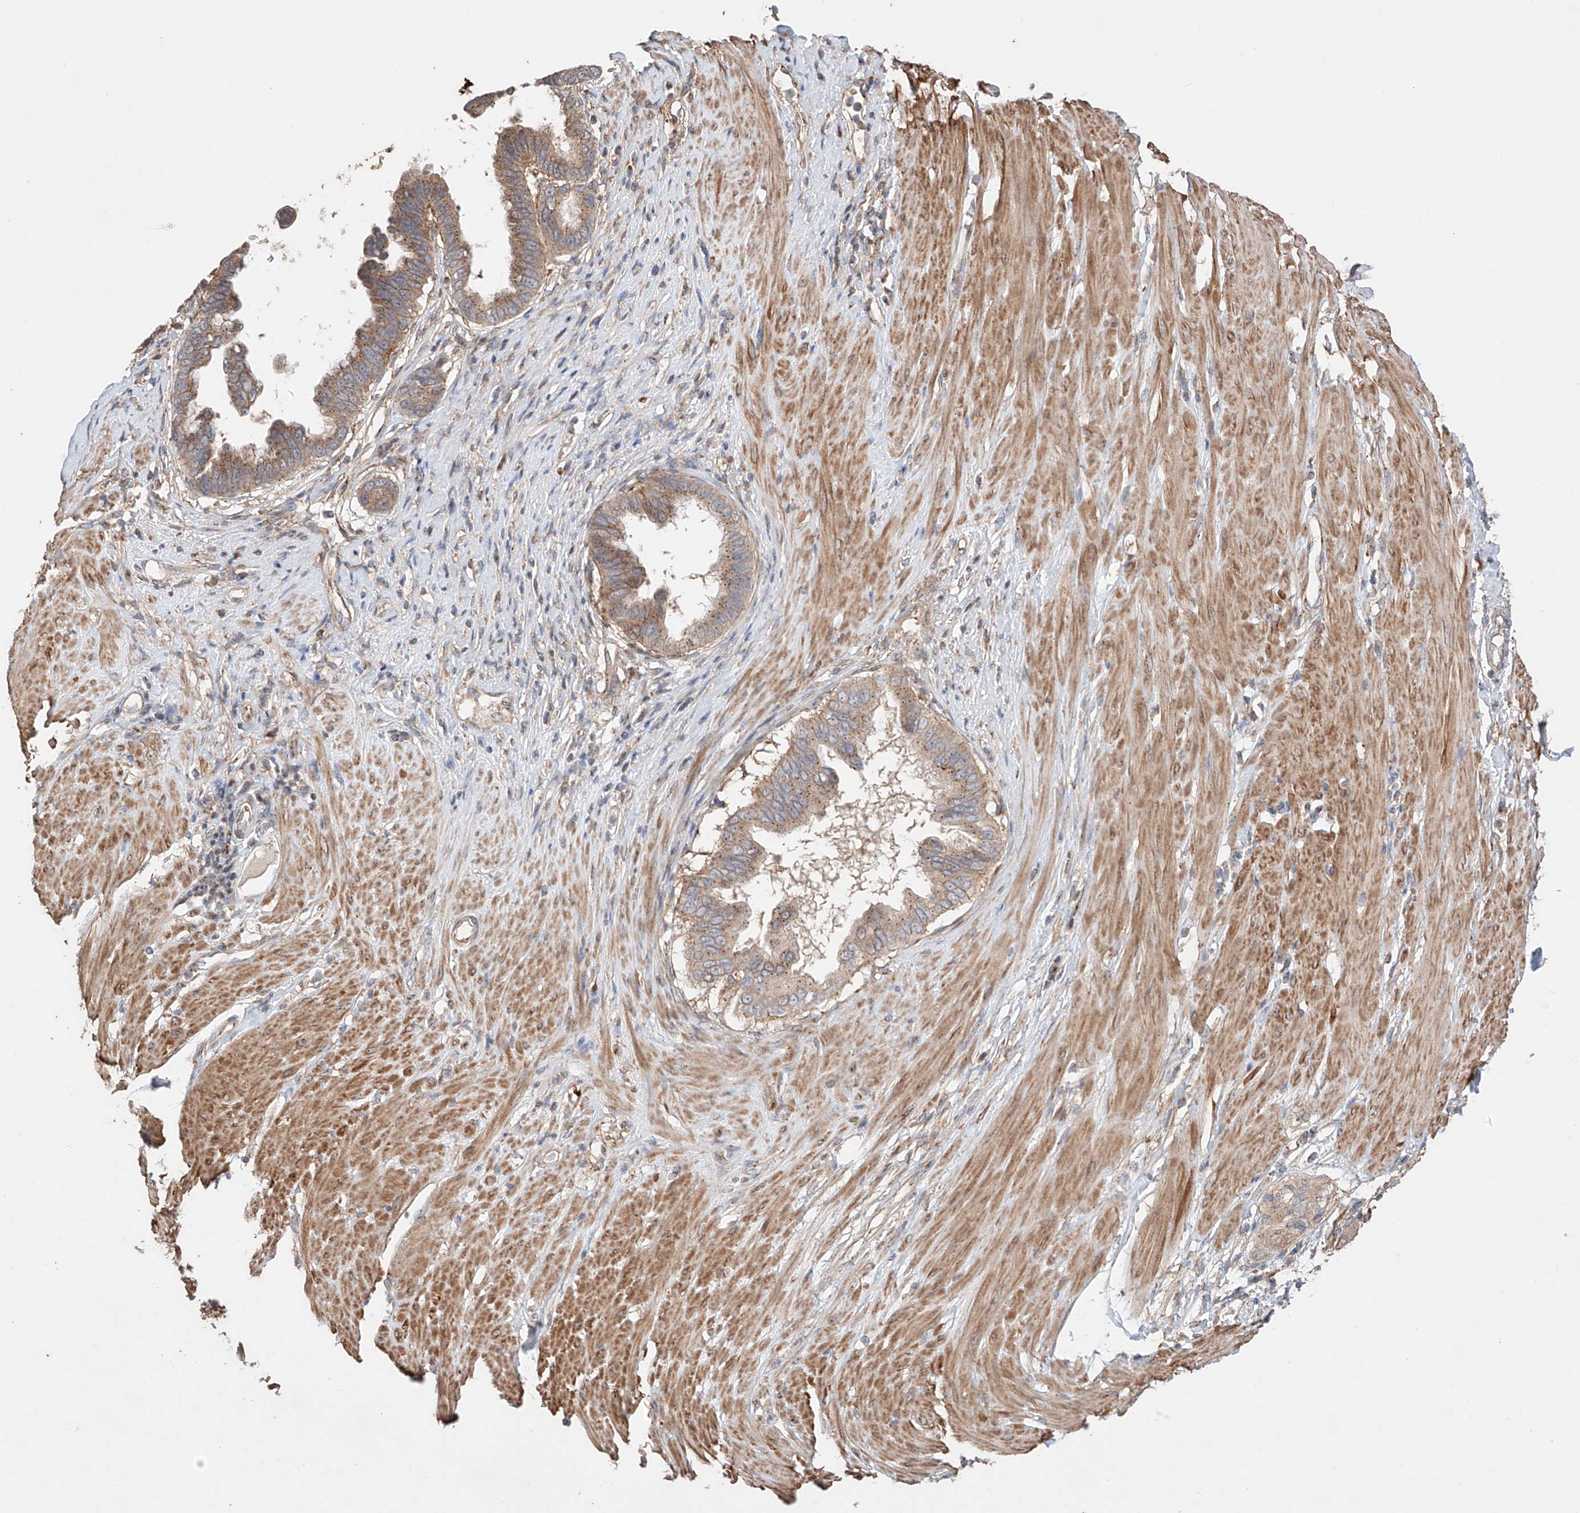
{"staining": {"intensity": "moderate", "quantity": ">75%", "location": "cytoplasmic/membranous"}, "tissue": "pancreatic cancer", "cell_type": "Tumor cells", "image_type": "cancer", "snomed": [{"axis": "morphology", "description": "Adenocarcinoma, NOS"}, {"axis": "topography", "description": "Pancreas"}], "caption": "A brown stain shows moderate cytoplasmic/membranous expression of a protein in human pancreatic cancer tumor cells.", "gene": "MOSPD1", "patient": {"sex": "female", "age": 56}}